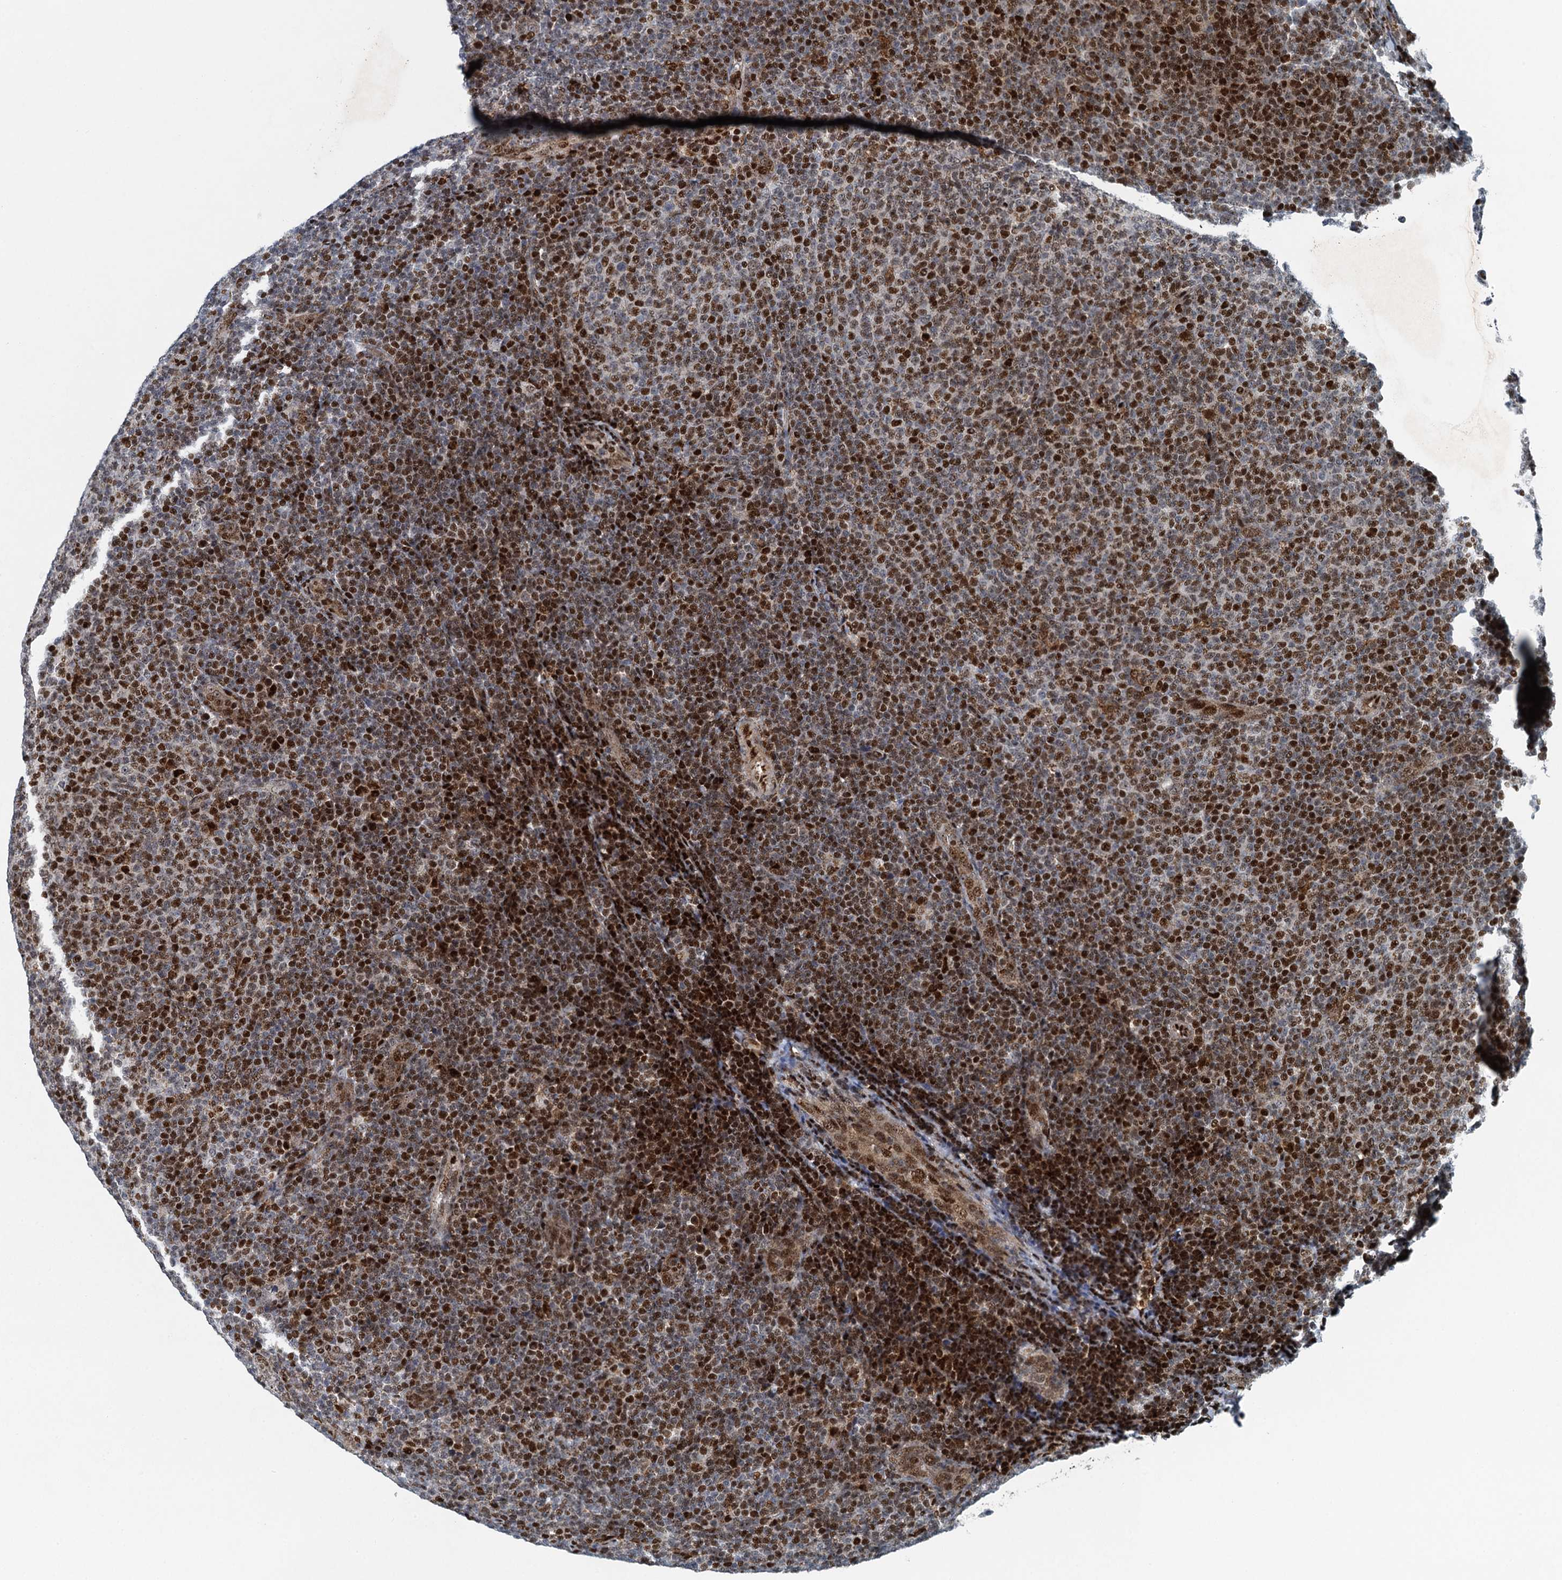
{"staining": {"intensity": "strong", "quantity": ">75%", "location": "nuclear"}, "tissue": "lymphoma", "cell_type": "Tumor cells", "image_type": "cancer", "snomed": [{"axis": "morphology", "description": "Malignant lymphoma, non-Hodgkin's type, Low grade"}, {"axis": "topography", "description": "Lymph node"}], "caption": "An immunohistochemistry micrograph of neoplastic tissue is shown. Protein staining in brown labels strong nuclear positivity in lymphoma within tumor cells. Using DAB (brown) and hematoxylin (blue) stains, captured at high magnification using brightfield microscopy.", "gene": "ANKRD13D", "patient": {"sex": "male", "age": 66}}